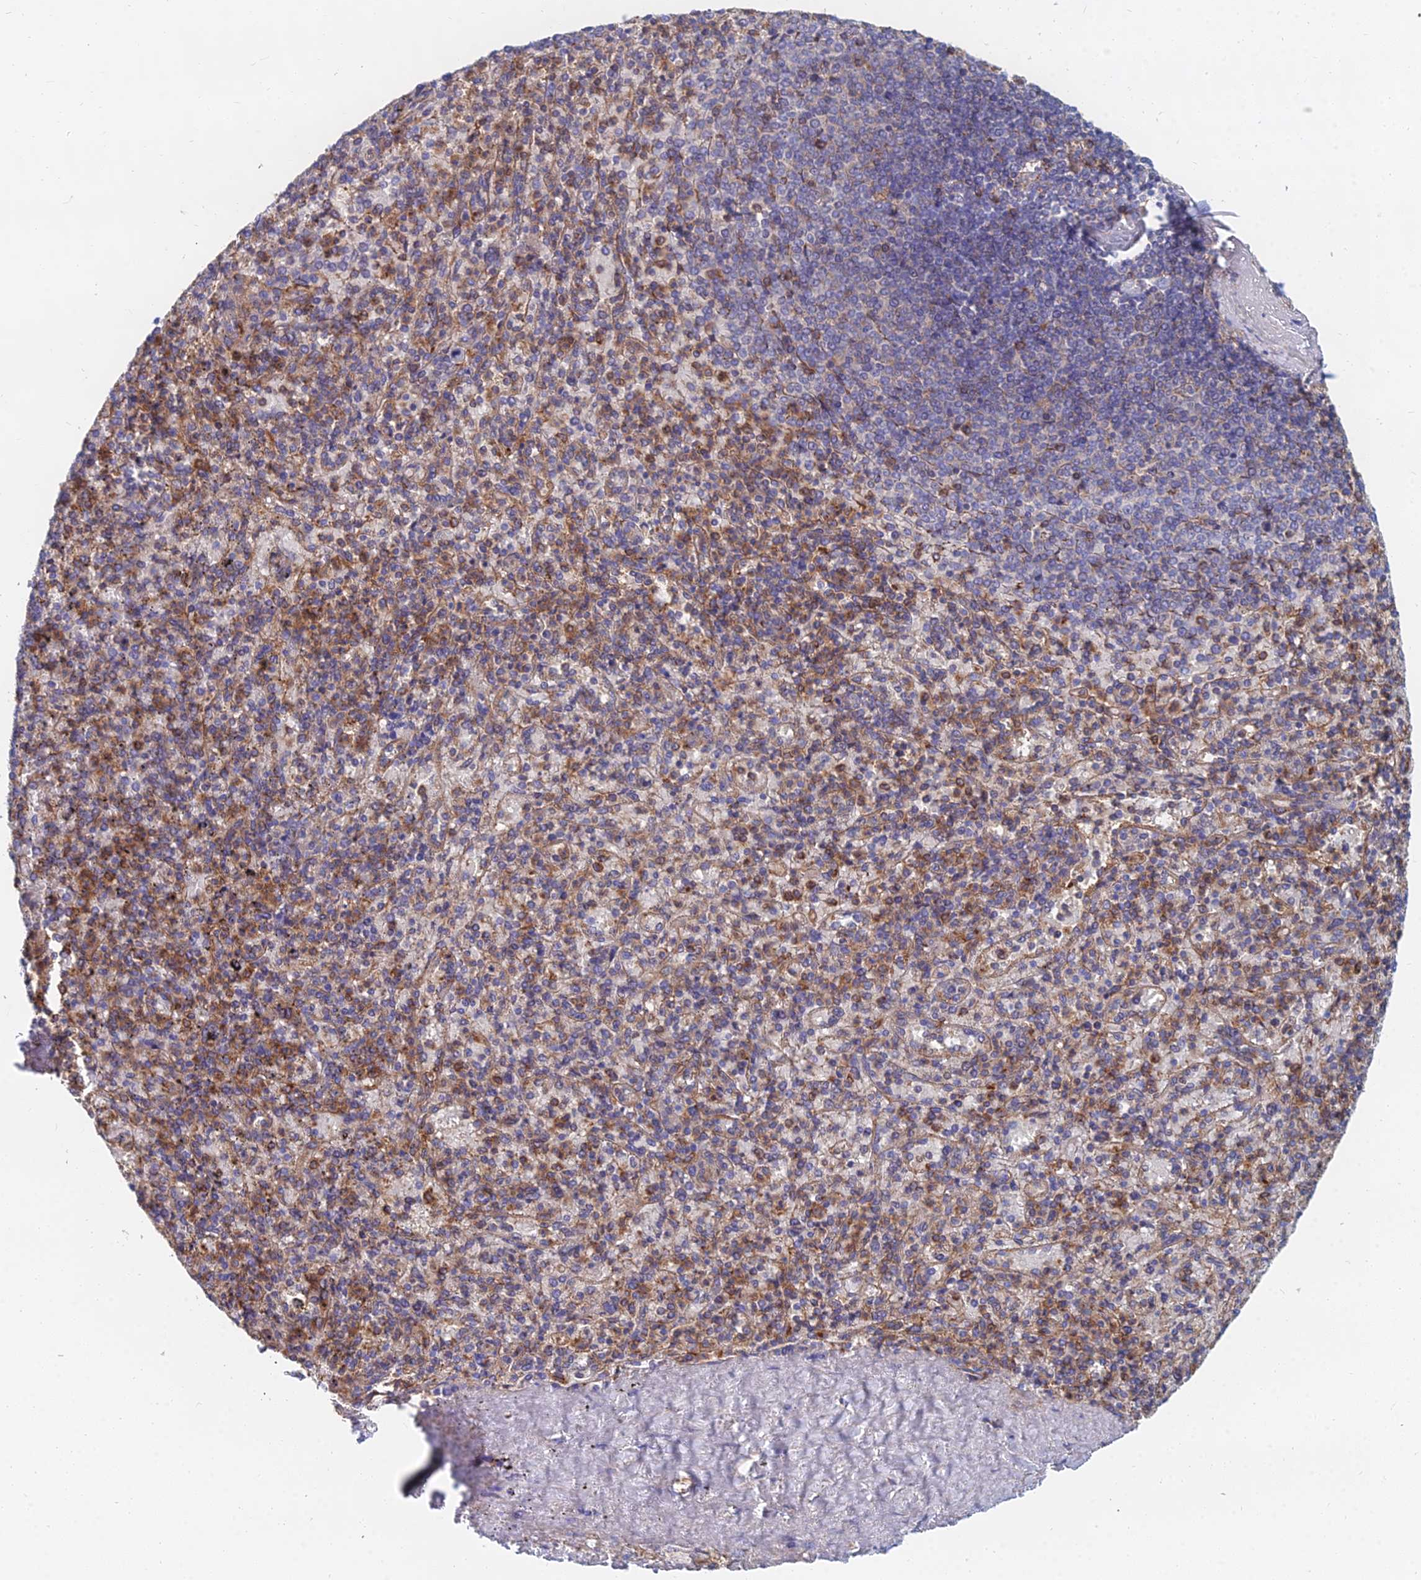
{"staining": {"intensity": "moderate", "quantity": "25%-75%", "location": "cytoplasmic/membranous"}, "tissue": "spleen", "cell_type": "Cells in red pulp", "image_type": "normal", "snomed": [{"axis": "morphology", "description": "Normal tissue, NOS"}, {"axis": "topography", "description": "Spleen"}], "caption": "This image shows IHC staining of unremarkable human spleen, with medium moderate cytoplasmic/membranous staining in approximately 25%-75% of cells in red pulp.", "gene": "FFAR3", "patient": {"sex": "male", "age": 82}}